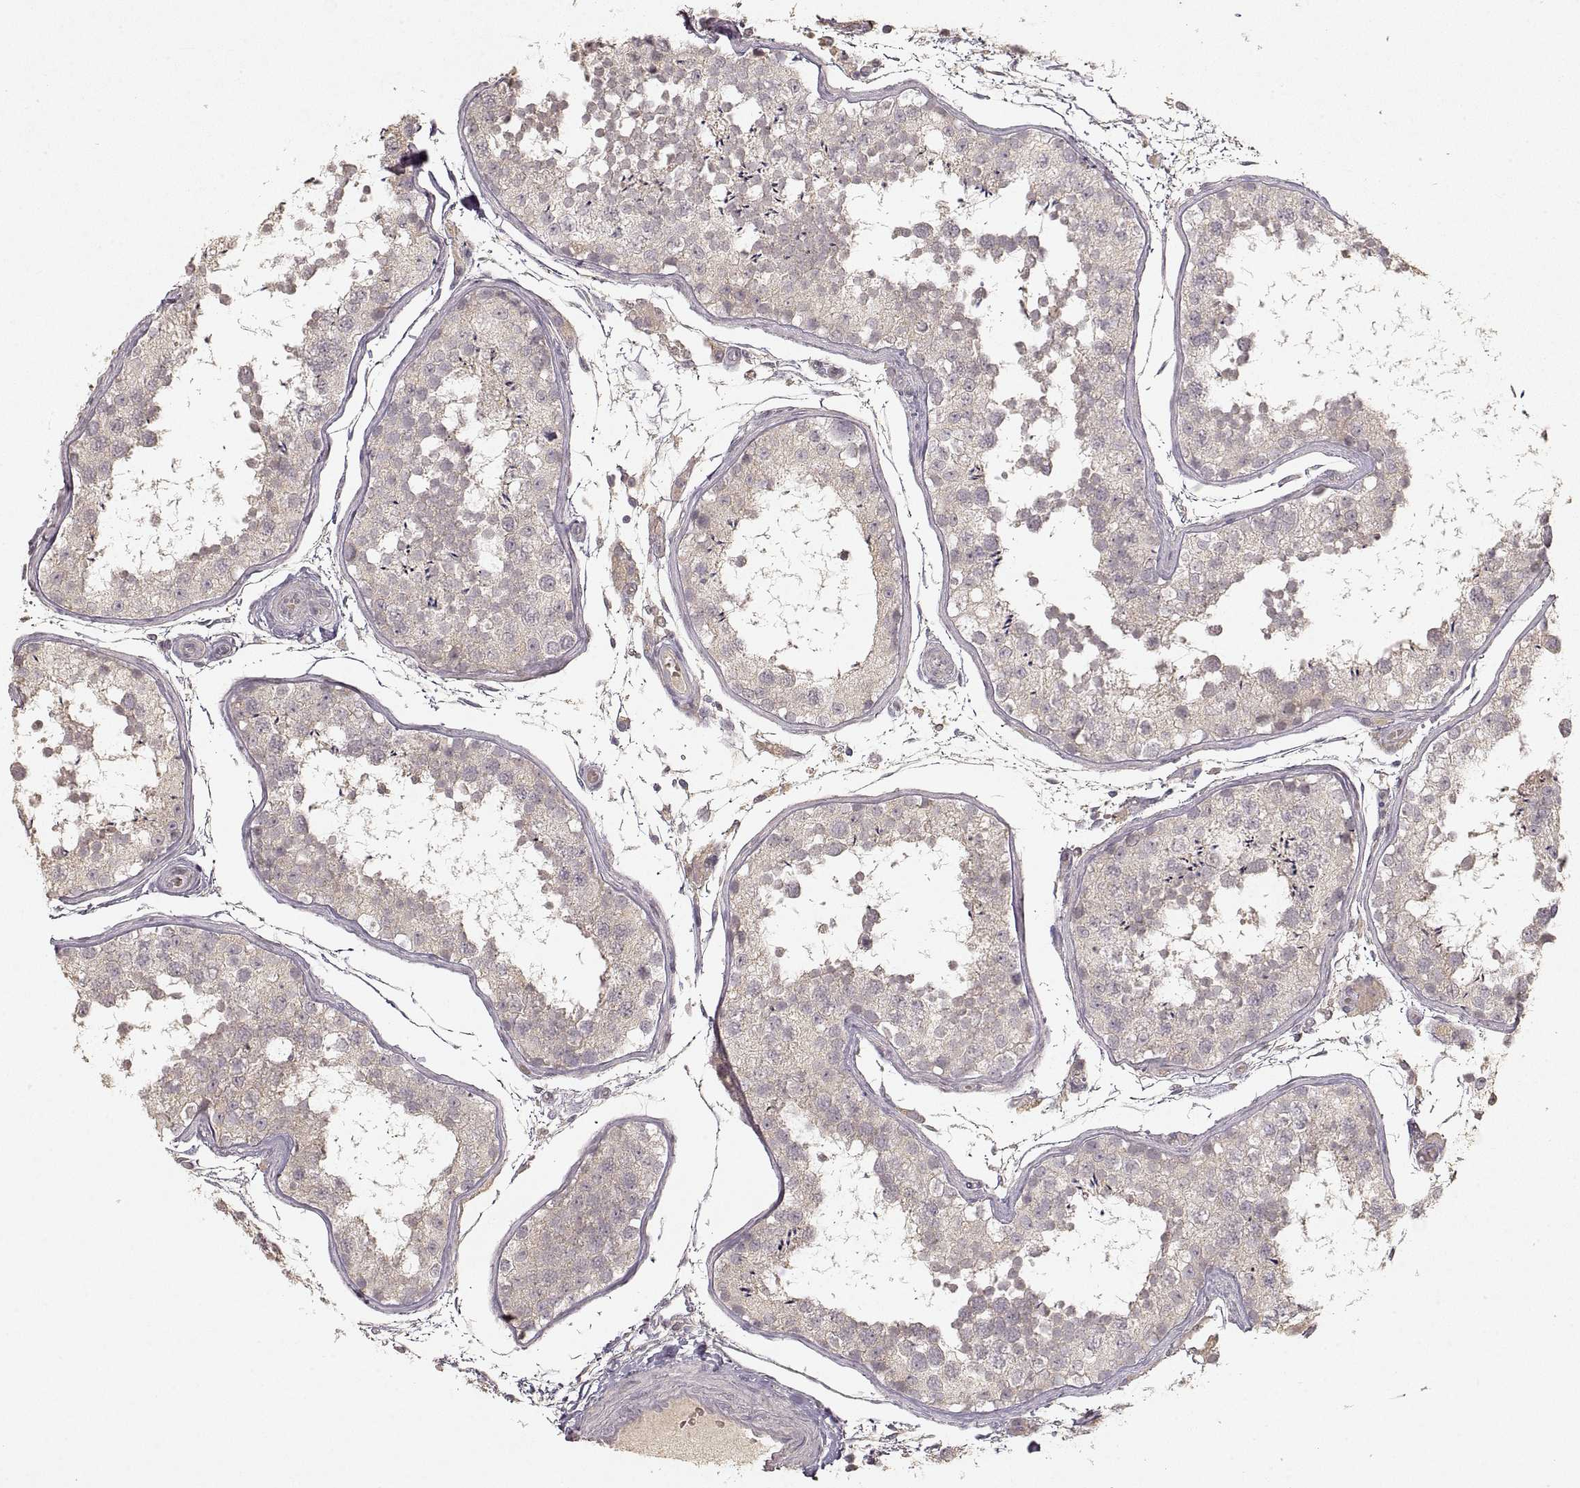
{"staining": {"intensity": "weak", "quantity": ">75%", "location": "cytoplasmic/membranous"}, "tissue": "testis", "cell_type": "Cells in seminiferous ducts", "image_type": "normal", "snomed": [{"axis": "morphology", "description": "Normal tissue, NOS"}, {"axis": "topography", "description": "Testis"}], "caption": "Cells in seminiferous ducts demonstrate low levels of weak cytoplasmic/membranous expression in approximately >75% of cells in normal human testis.", "gene": "LAMC2", "patient": {"sex": "male", "age": 29}}